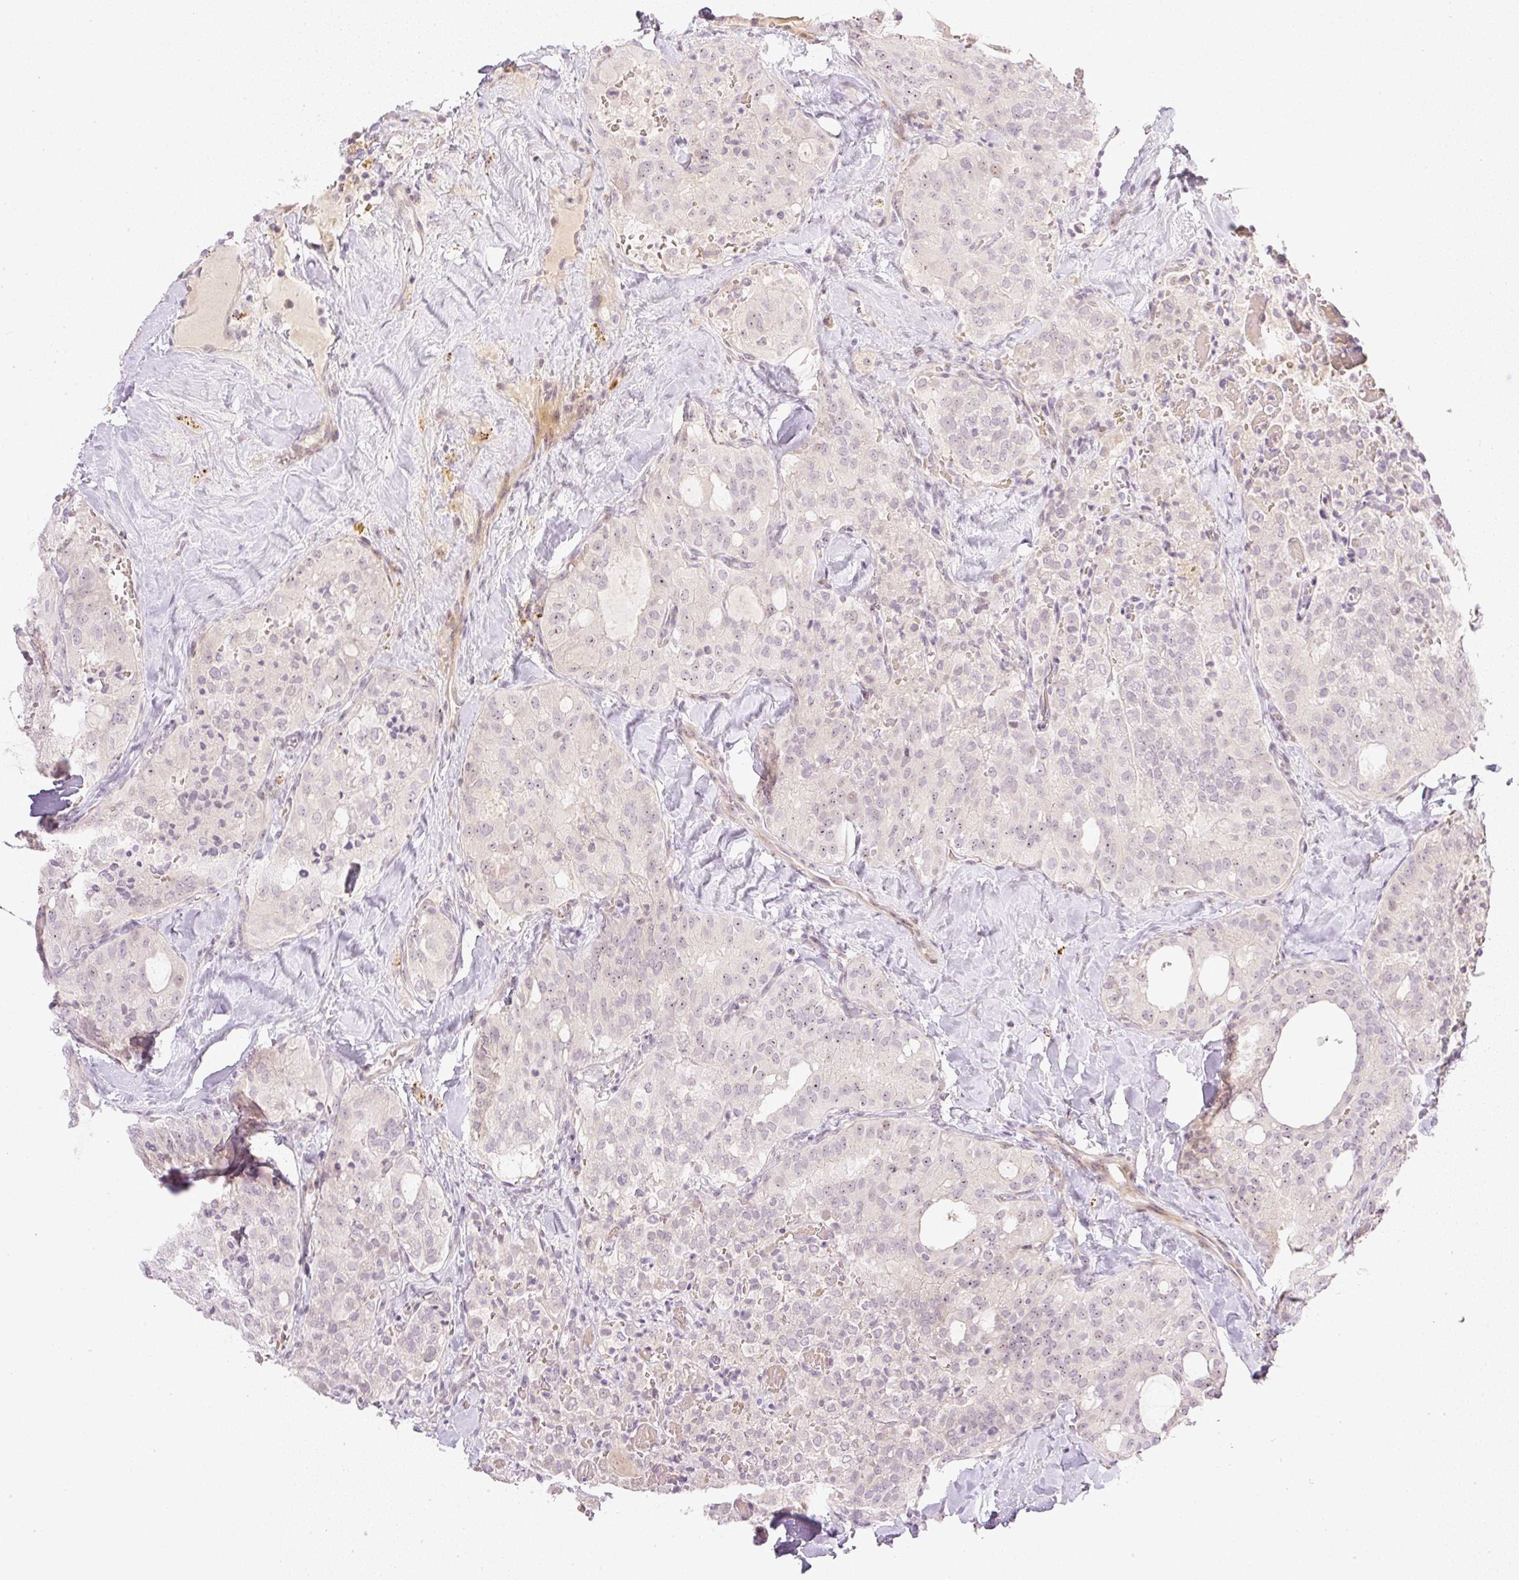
{"staining": {"intensity": "weak", "quantity": "<25%", "location": "nuclear"}, "tissue": "thyroid cancer", "cell_type": "Tumor cells", "image_type": "cancer", "snomed": [{"axis": "morphology", "description": "Follicular adenoma carcinoma, NOS"}, {"axis": "topography", "description": "Thyroid gland"}], "caption": "Thyroid follicular adenoma carcinoma was stained to show a protein in brown. There is no significant expression in tumor cells.", "gene": "AAR2", "patient": {"sex": "male", "age": 75}}